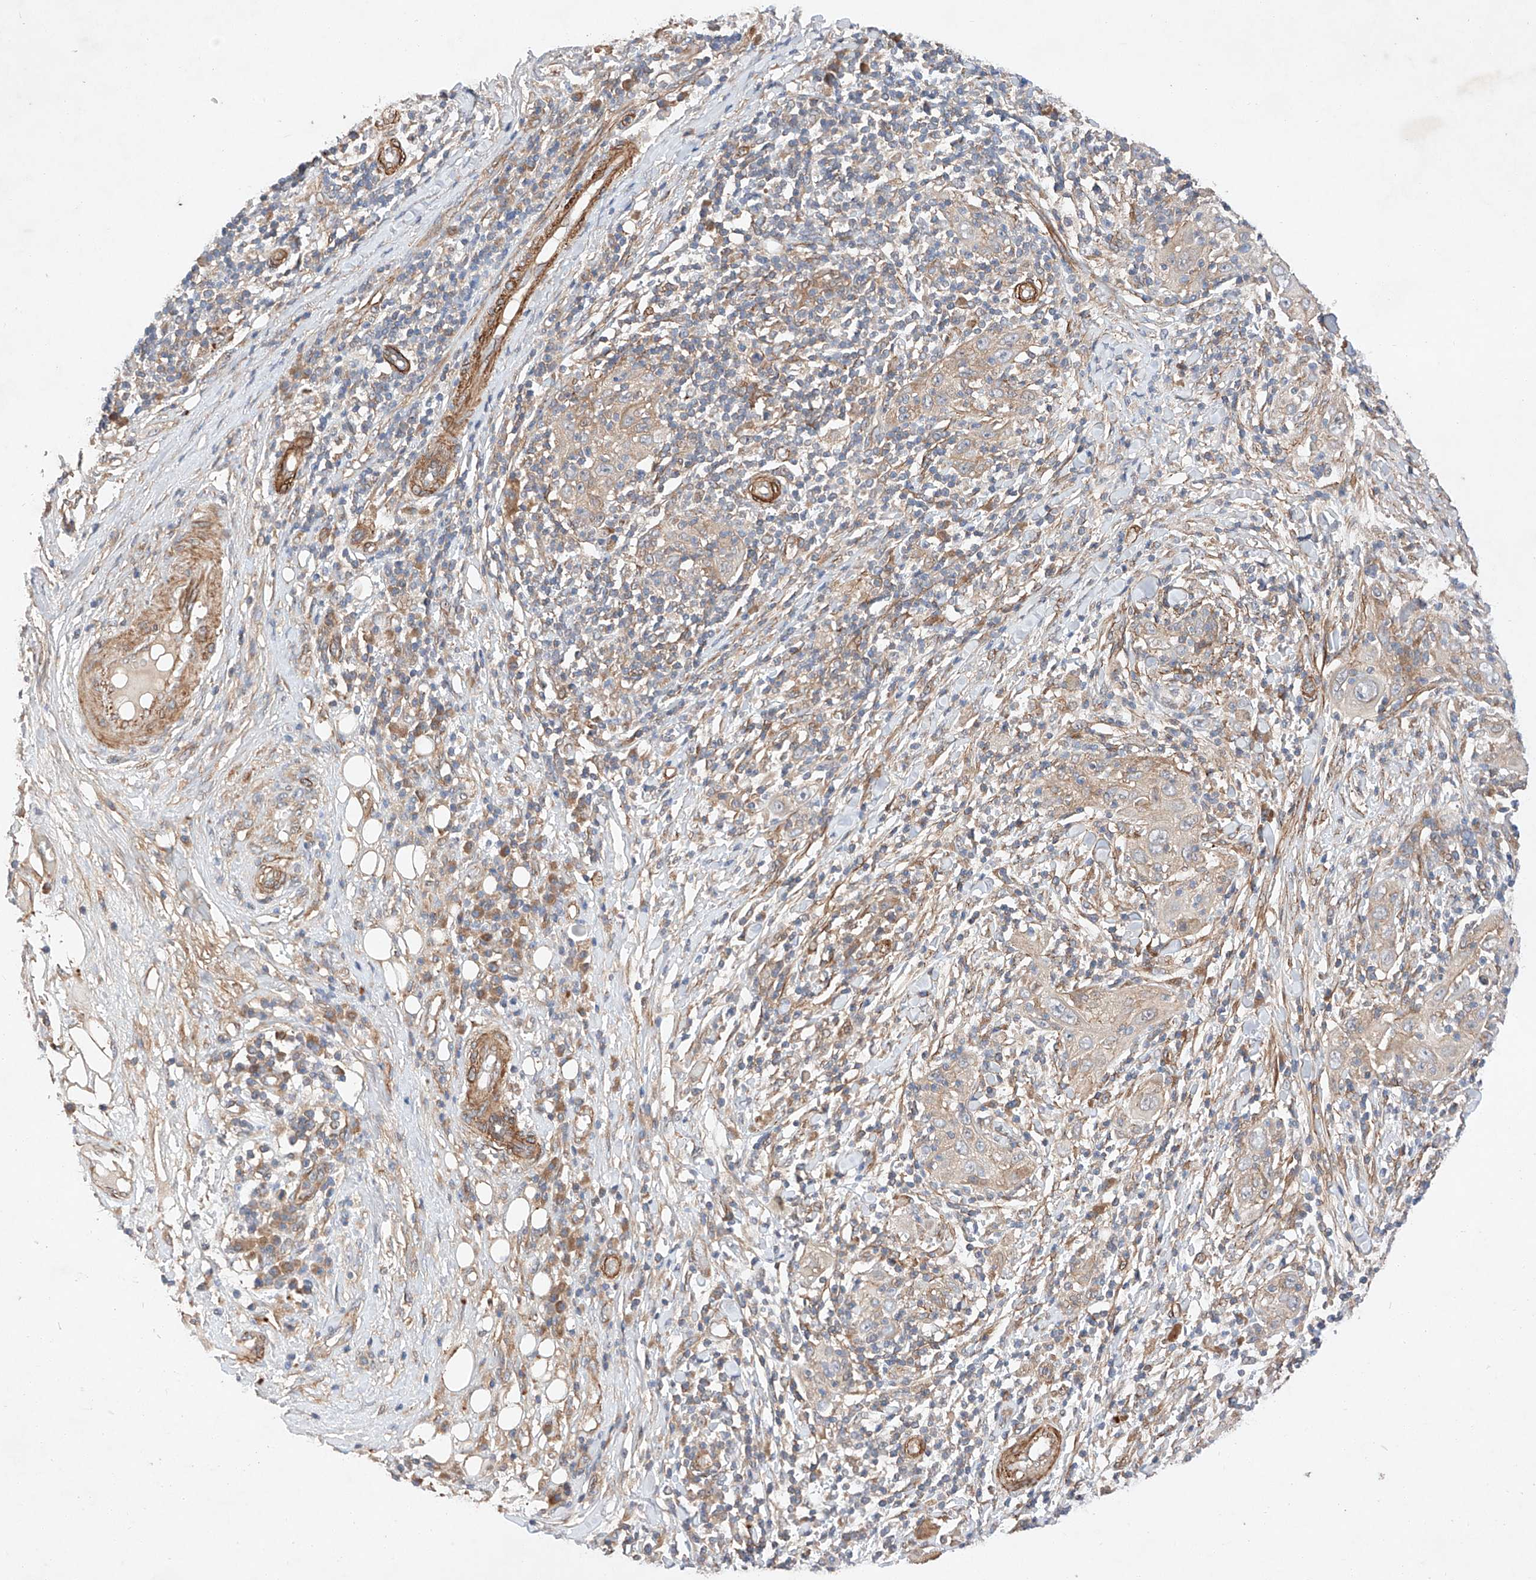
{"staining": {"intensity": "moderate", "quantity": "25%-75%", "location": "cytoplasmic/membranous"}, "tissue": "skin cancer", "cell_type": "Tumor cells", "image_type": "cancer", "snomed": [{"axis": "morphology", "description": "Squamous cell carcinoma, NOS"}, {"axis": "topography", "description": "Skin"}], "caption": "Protein staining of skin cancer tissue shows moderate cytoplasmic/membranous expression in approximately 25%-75% of tumor cells.", "gene": "RAB23", "patient": {"sex": "female", "age": 88}}